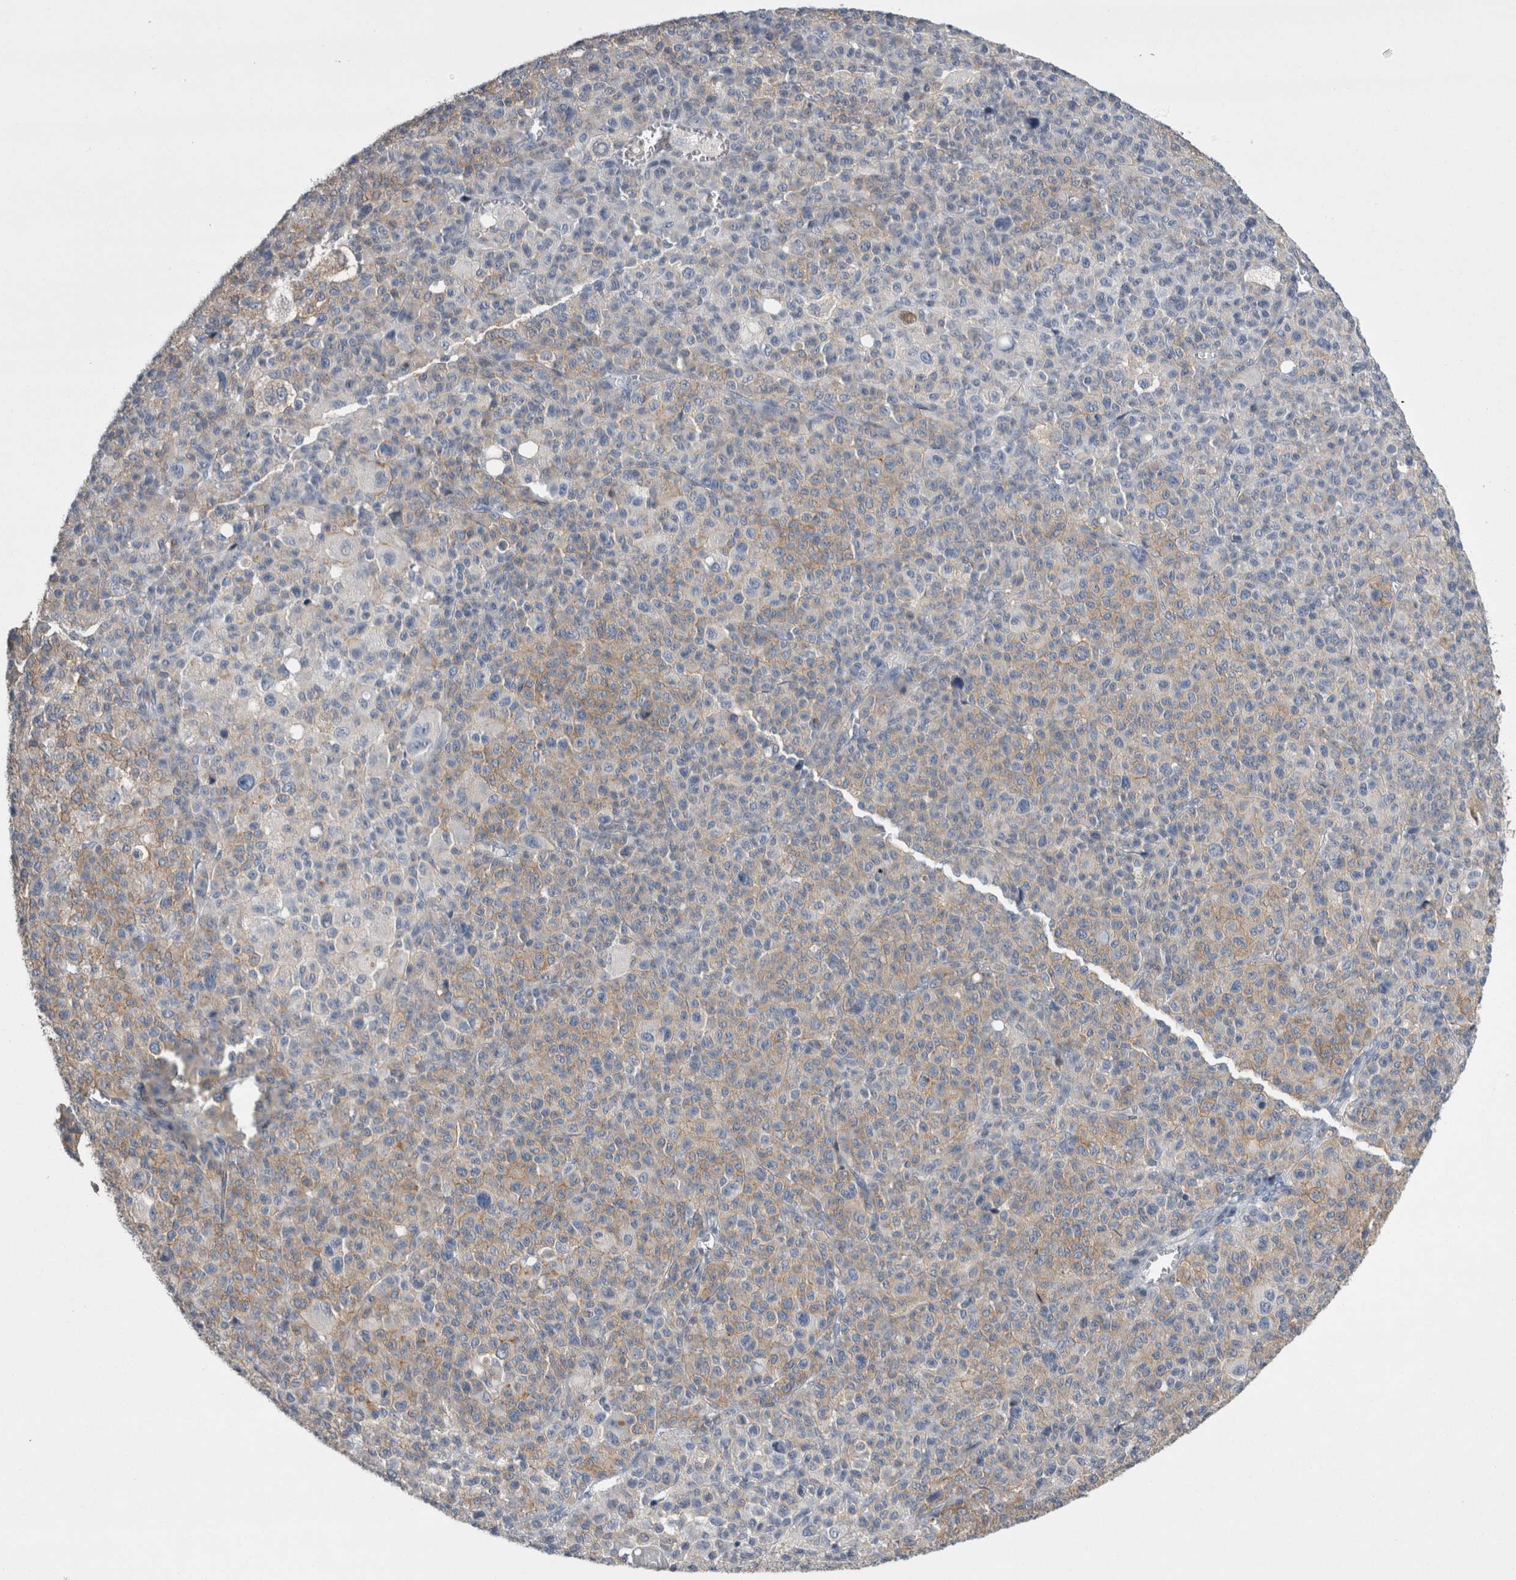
{"staining": {"intensity": "weak", "quantity": "<25%", "location": "cytoplasmic/membranous"}, "tissue": "melanoma", "cell_type": "Tumor cells", "image_type": "cancer", "snomed": [{"axis": "morphology", "description": "Malignant melanoma, Metastatic site"}, {"axis": "topography", "description": "Skin"}], "caption": "Protein analysis of melanoma reveals no significant positivity in tumor cells.", "gene": "REG1A", "patient": {"sex": "female", "age": 74}}